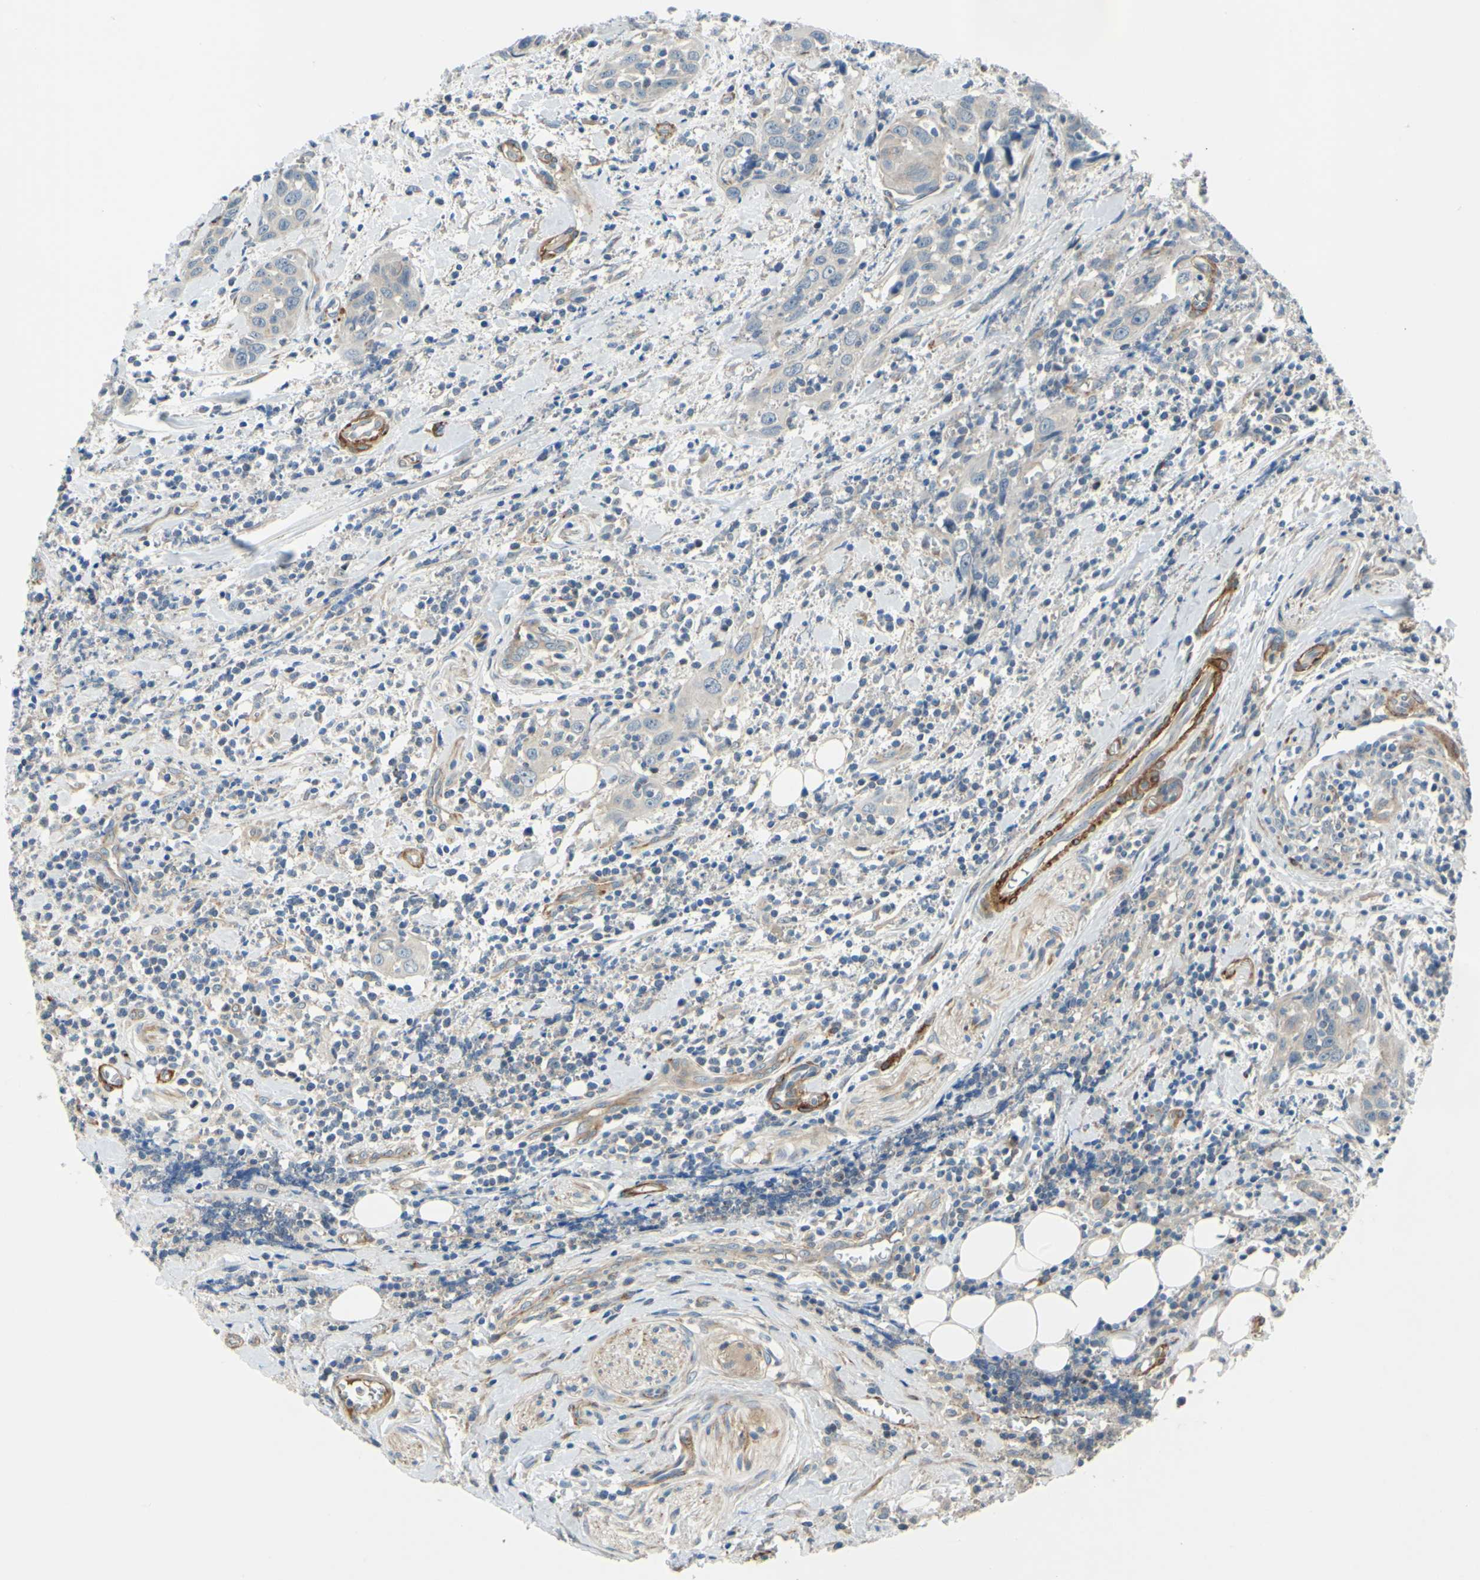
{"staining": {"intensity": "weak", "quantity": ">75%", "location": "cytoplasmic/membranous"}, "tissue": "head and neck cancer", "cell_type": "Tumor cells", "image_type": "cancer", "snomed": [{"axis": "morphology", "description": "Squamous cell carcinoma, NOS"}, {"axis": "topography", "description": "Oral tissue"}, {"axis": "topography", "description": "Head-Neck"}], "caption": "Human head and neck cancer stained with a brown dye displays weak cytoplasmic/membranous positive staining in about >75% of tumor cells.", "gene": "ARHGAP1", "patient": {"sex": "female", "age": 50}}